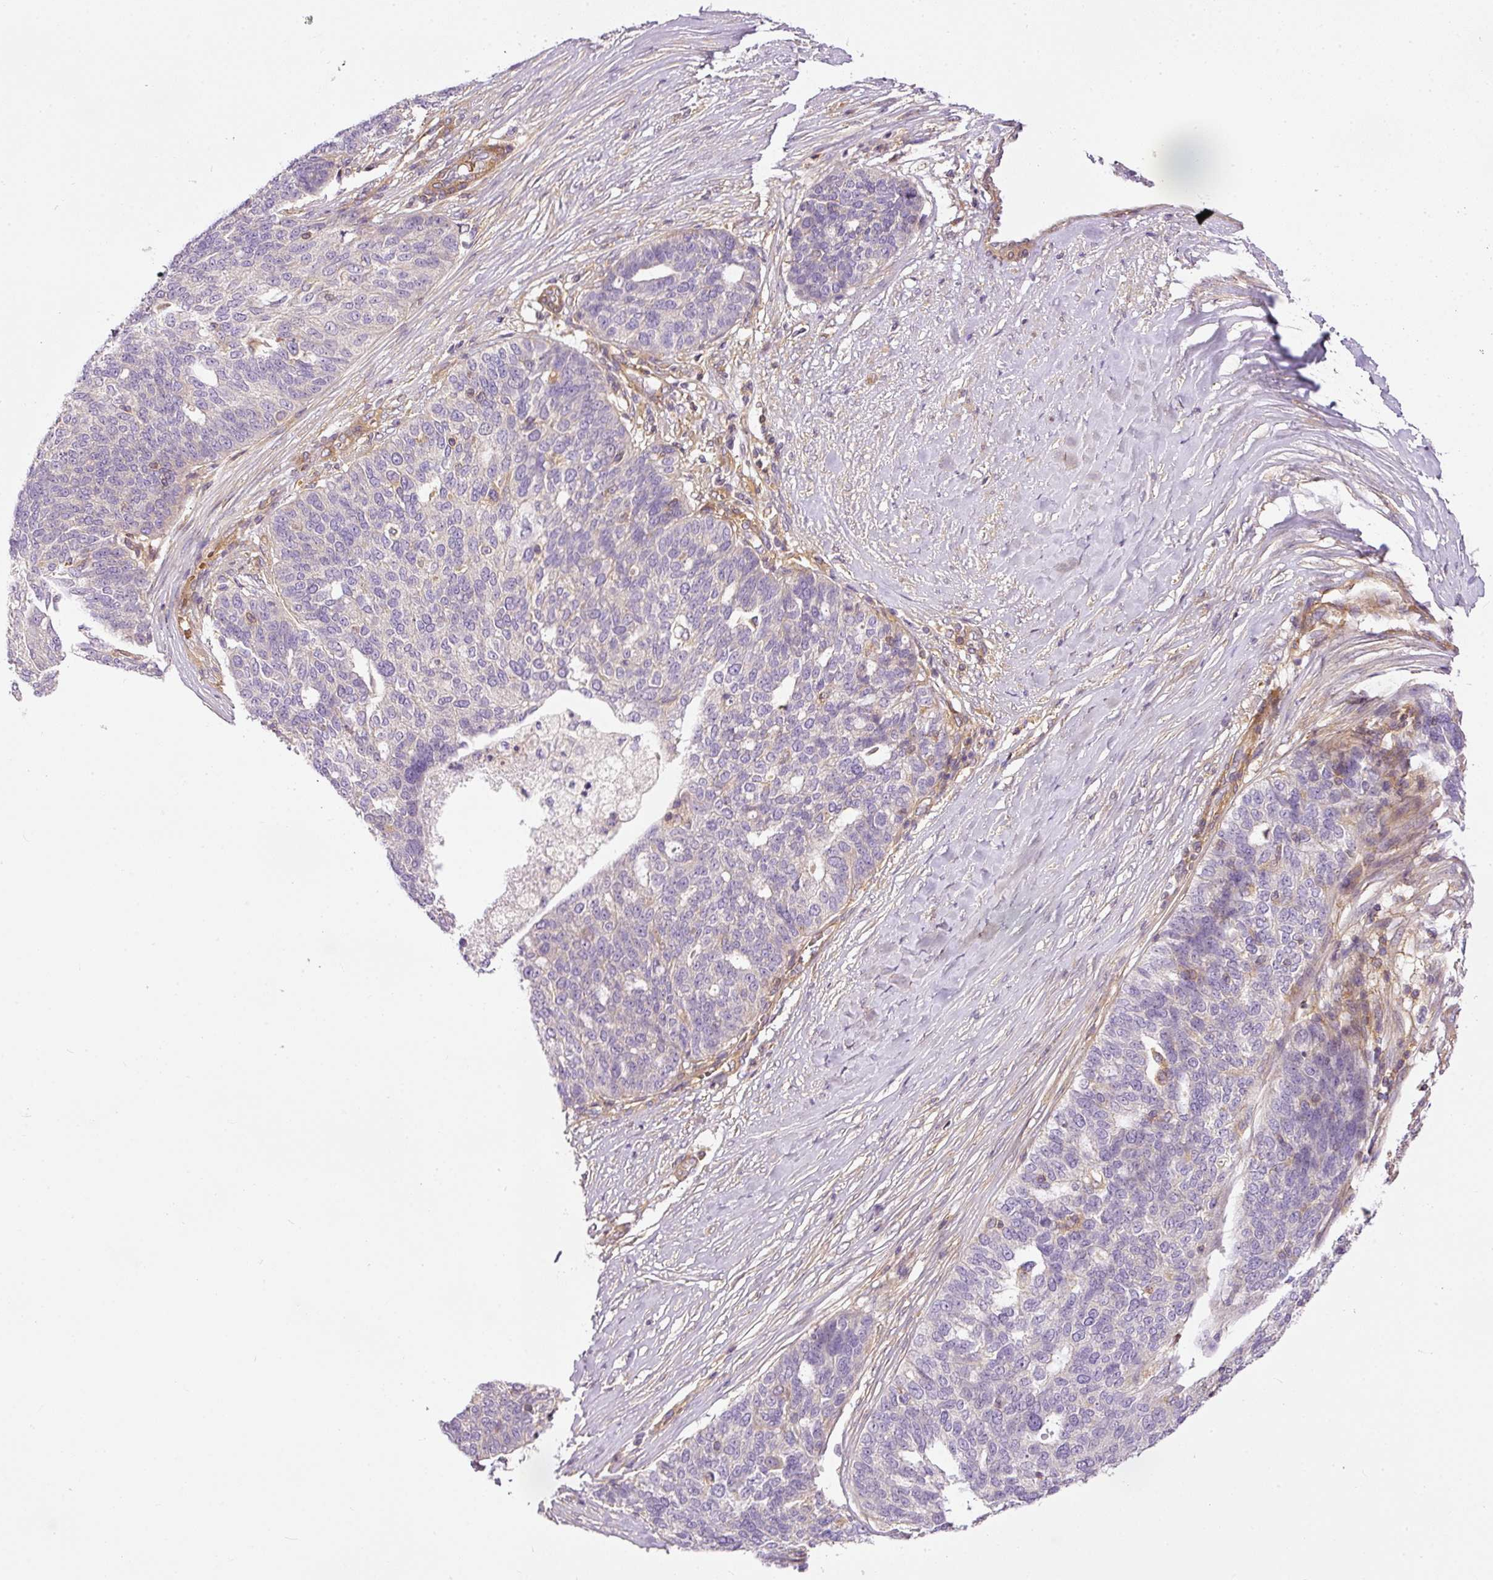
{"staining": {"intensity": "negative", "quantity": "none", "location": "none"}, "tissue": "ovarian cancer", "cell_type": "Tumor cells", "image_type": "cancer", "snomed": [{"axis": "morphology", "description": "Cystadenocarcinoma, serous, NOS"}, {"axis": "topography", "description": "Ovary"}], "caption": "Tumor cells are negative for protein expression in human ovarian serous cystadenocarcinoma.", "gene": "TBC1D2B", "patient": {"sex": "female", "age": 59}}